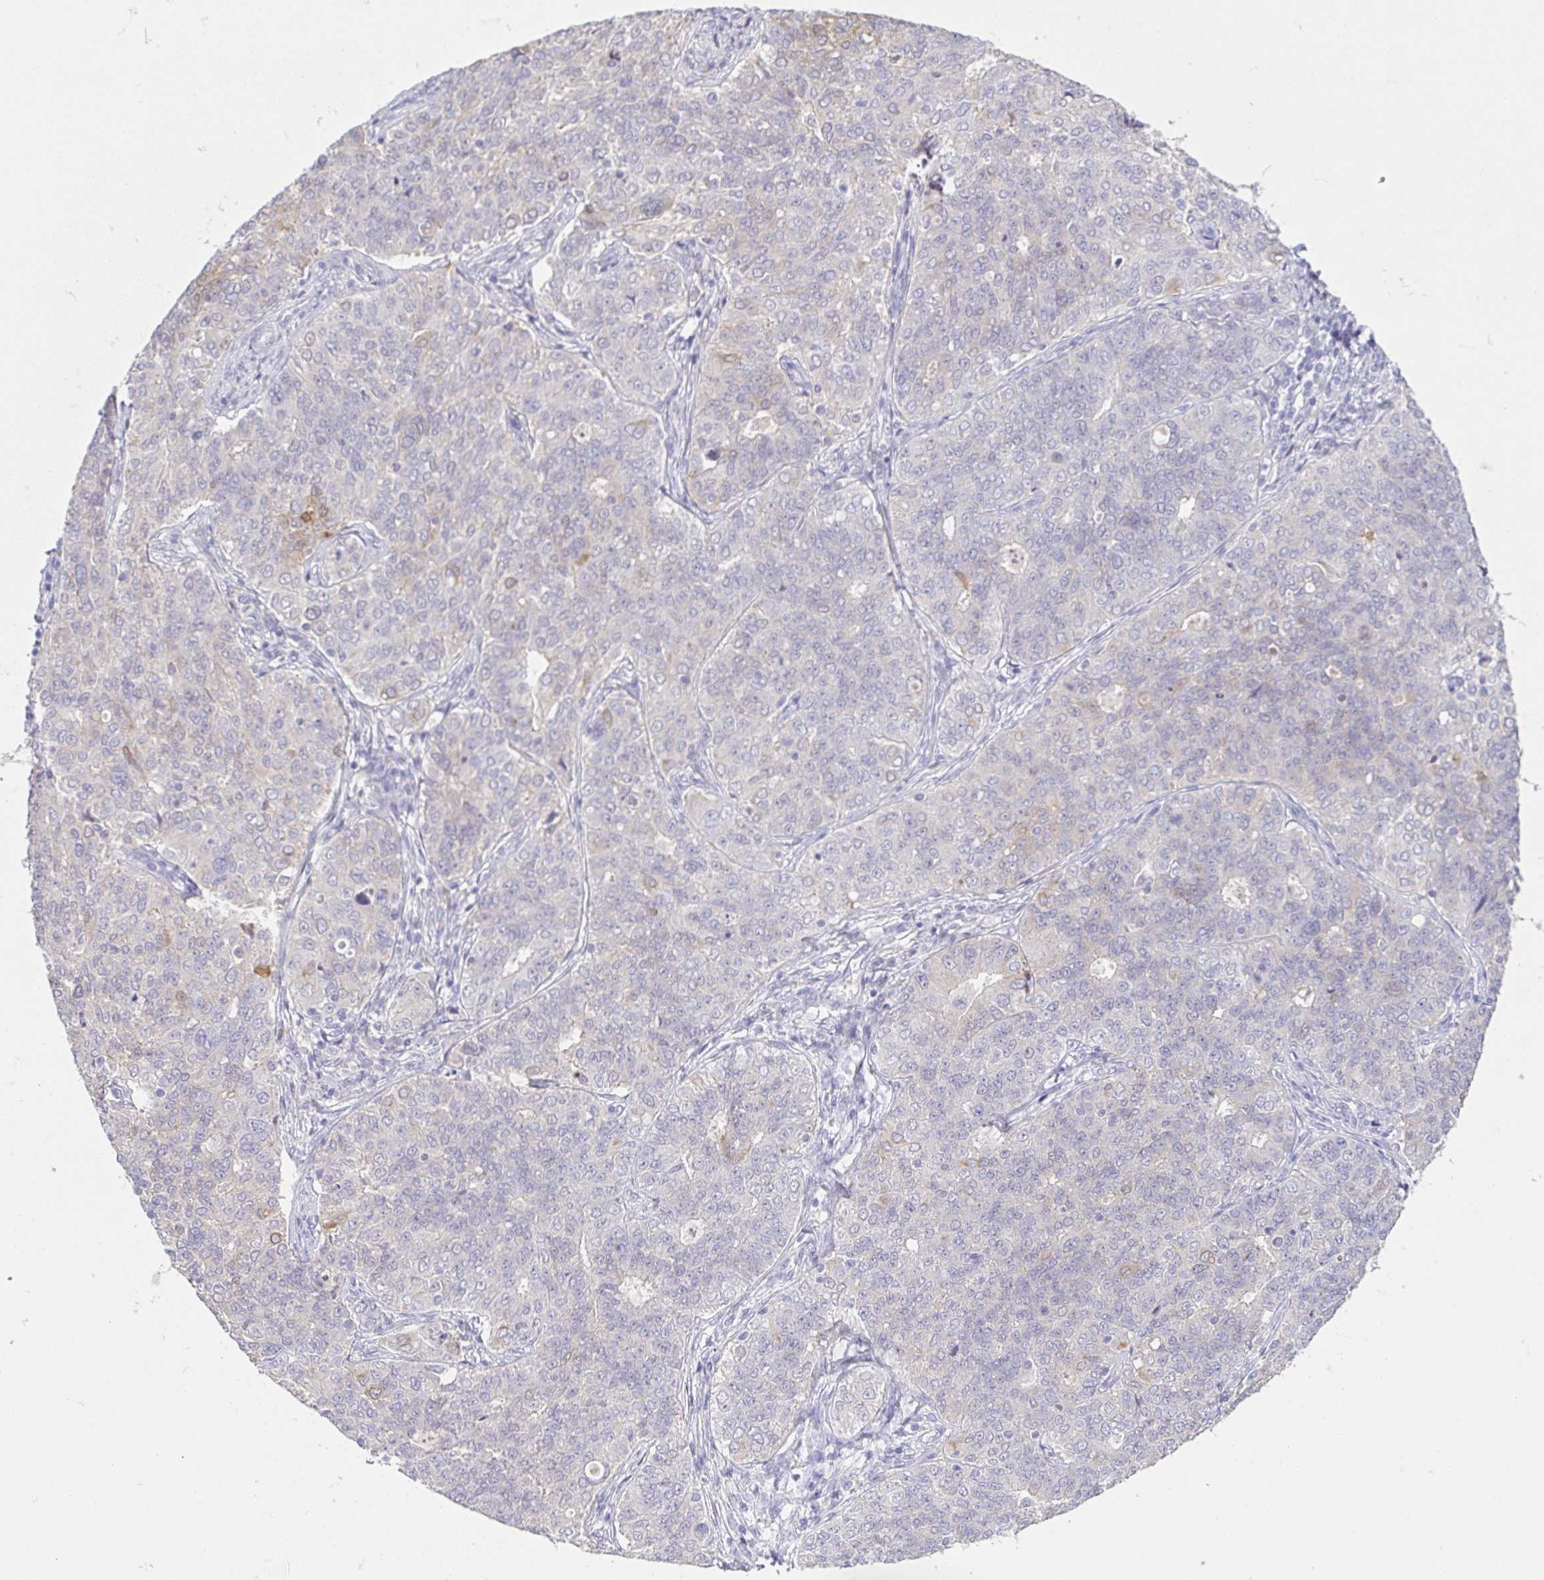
{"staining": {"intensity": "negative", "quantity": "none", "location": "none"}, "tissue": "endometrial cancer", "cell_type": "Tumor cells", "image_type": "cancer", "snomed": [{"axis": "morphology", "description": "Adenocarcinoma, NOS"}, {"axis": "topography", "description": "Endometrium"}], "caption": "Micrograph shows no protein expression in tumor cells of adenocarcinoma (endometrial) tissue.", "gene": "FABP3", "patient": {"sex": "female", "age": 43}}